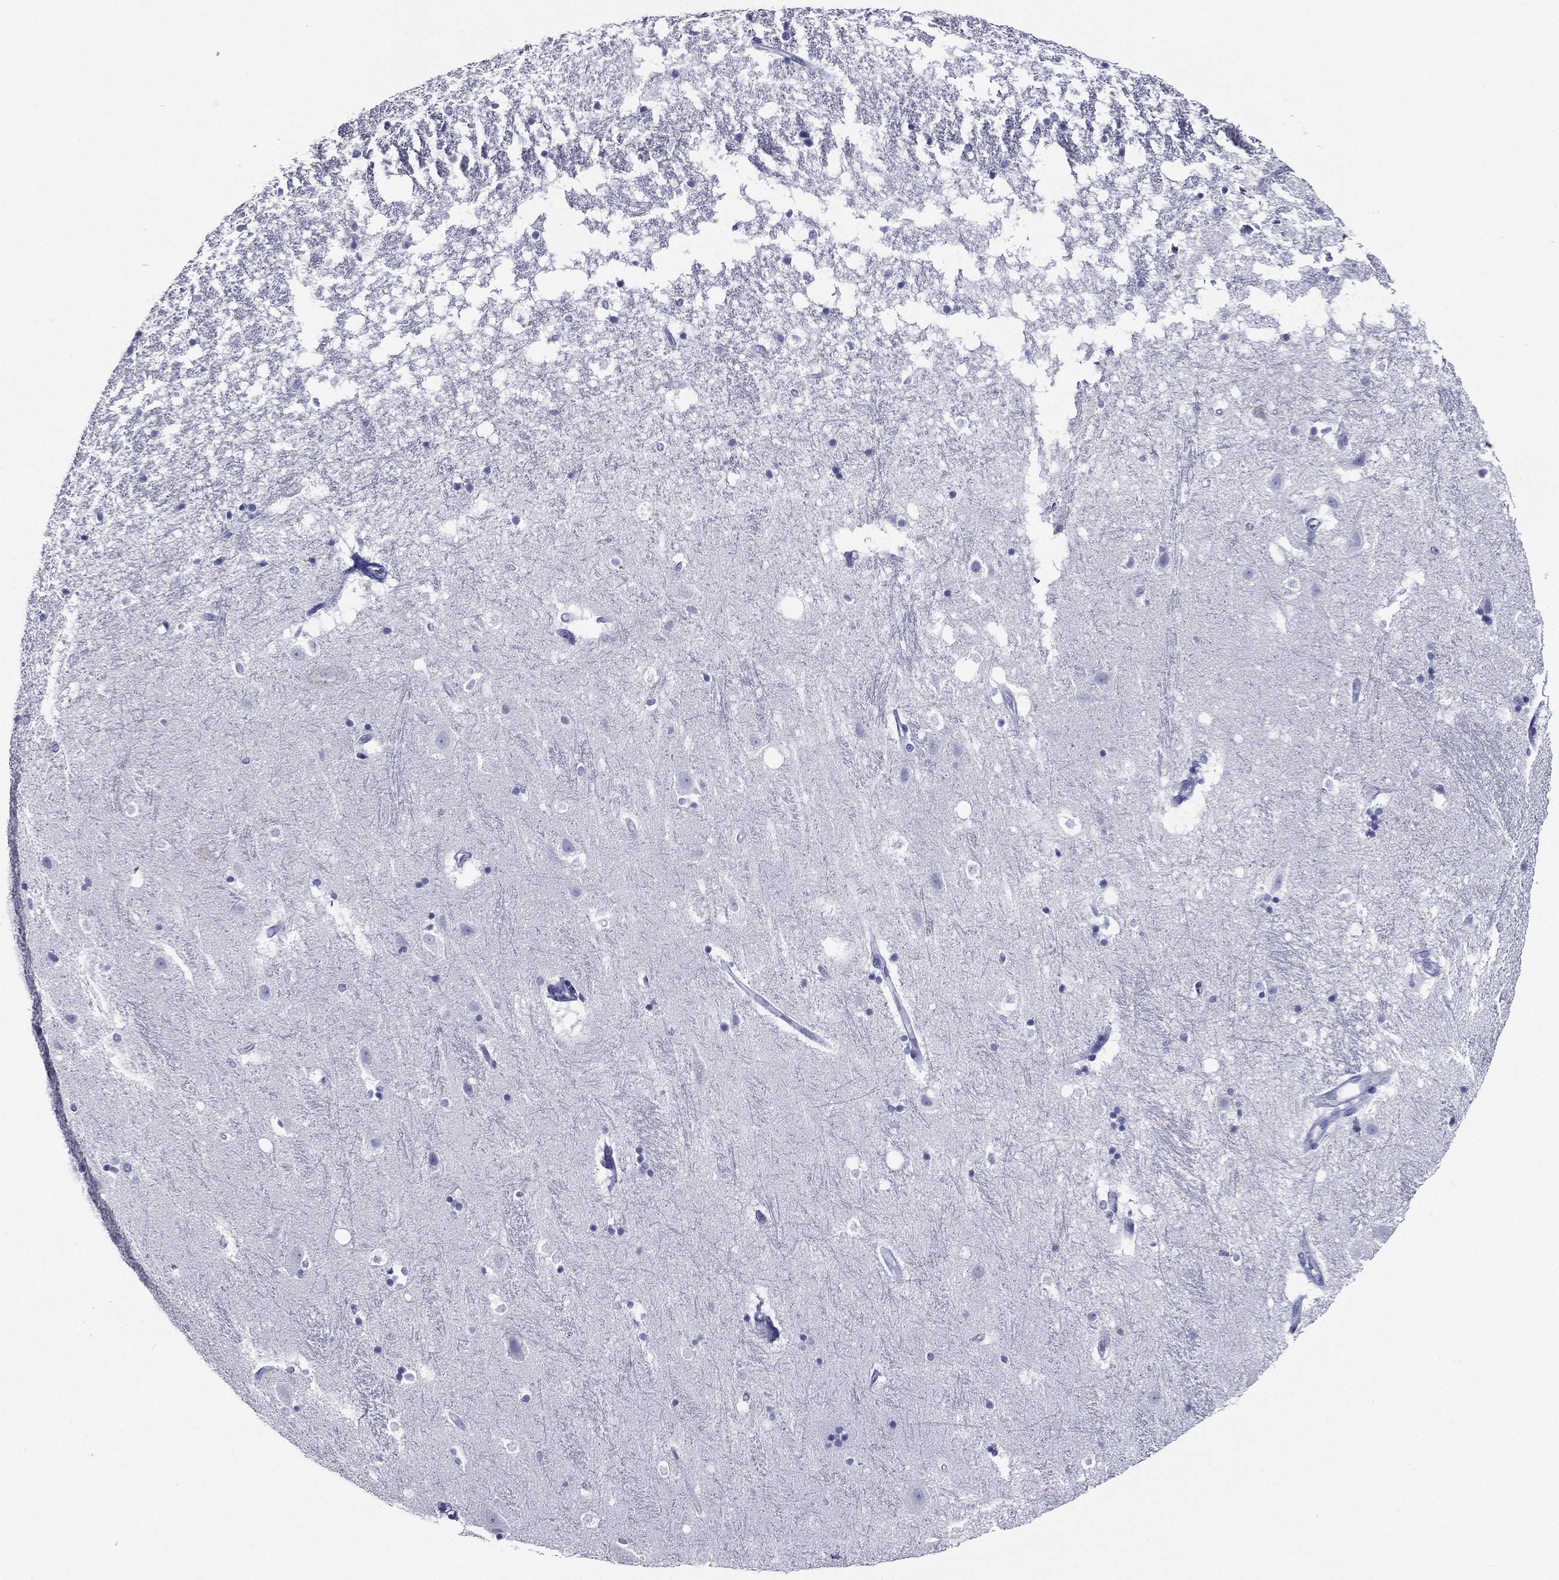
{"staining": {"intensity": "negative", "quantity": "none", "location": "none"}, "tissue": "hippocampus", "cell_type": "Glial cells", "image_type": "normal", "snomed": [{"axis": "morphology", "description": "Normal tissue, NOS"}, {"axis": "topography", "description": "Hippocampus"}], "caption": "Hippocampus stained for a protein using immunohistochemistry (IHC) exhibits no staining glial cells.", "gene": "TFAP2A", "patient": {"sex": "male", "age": 49}}